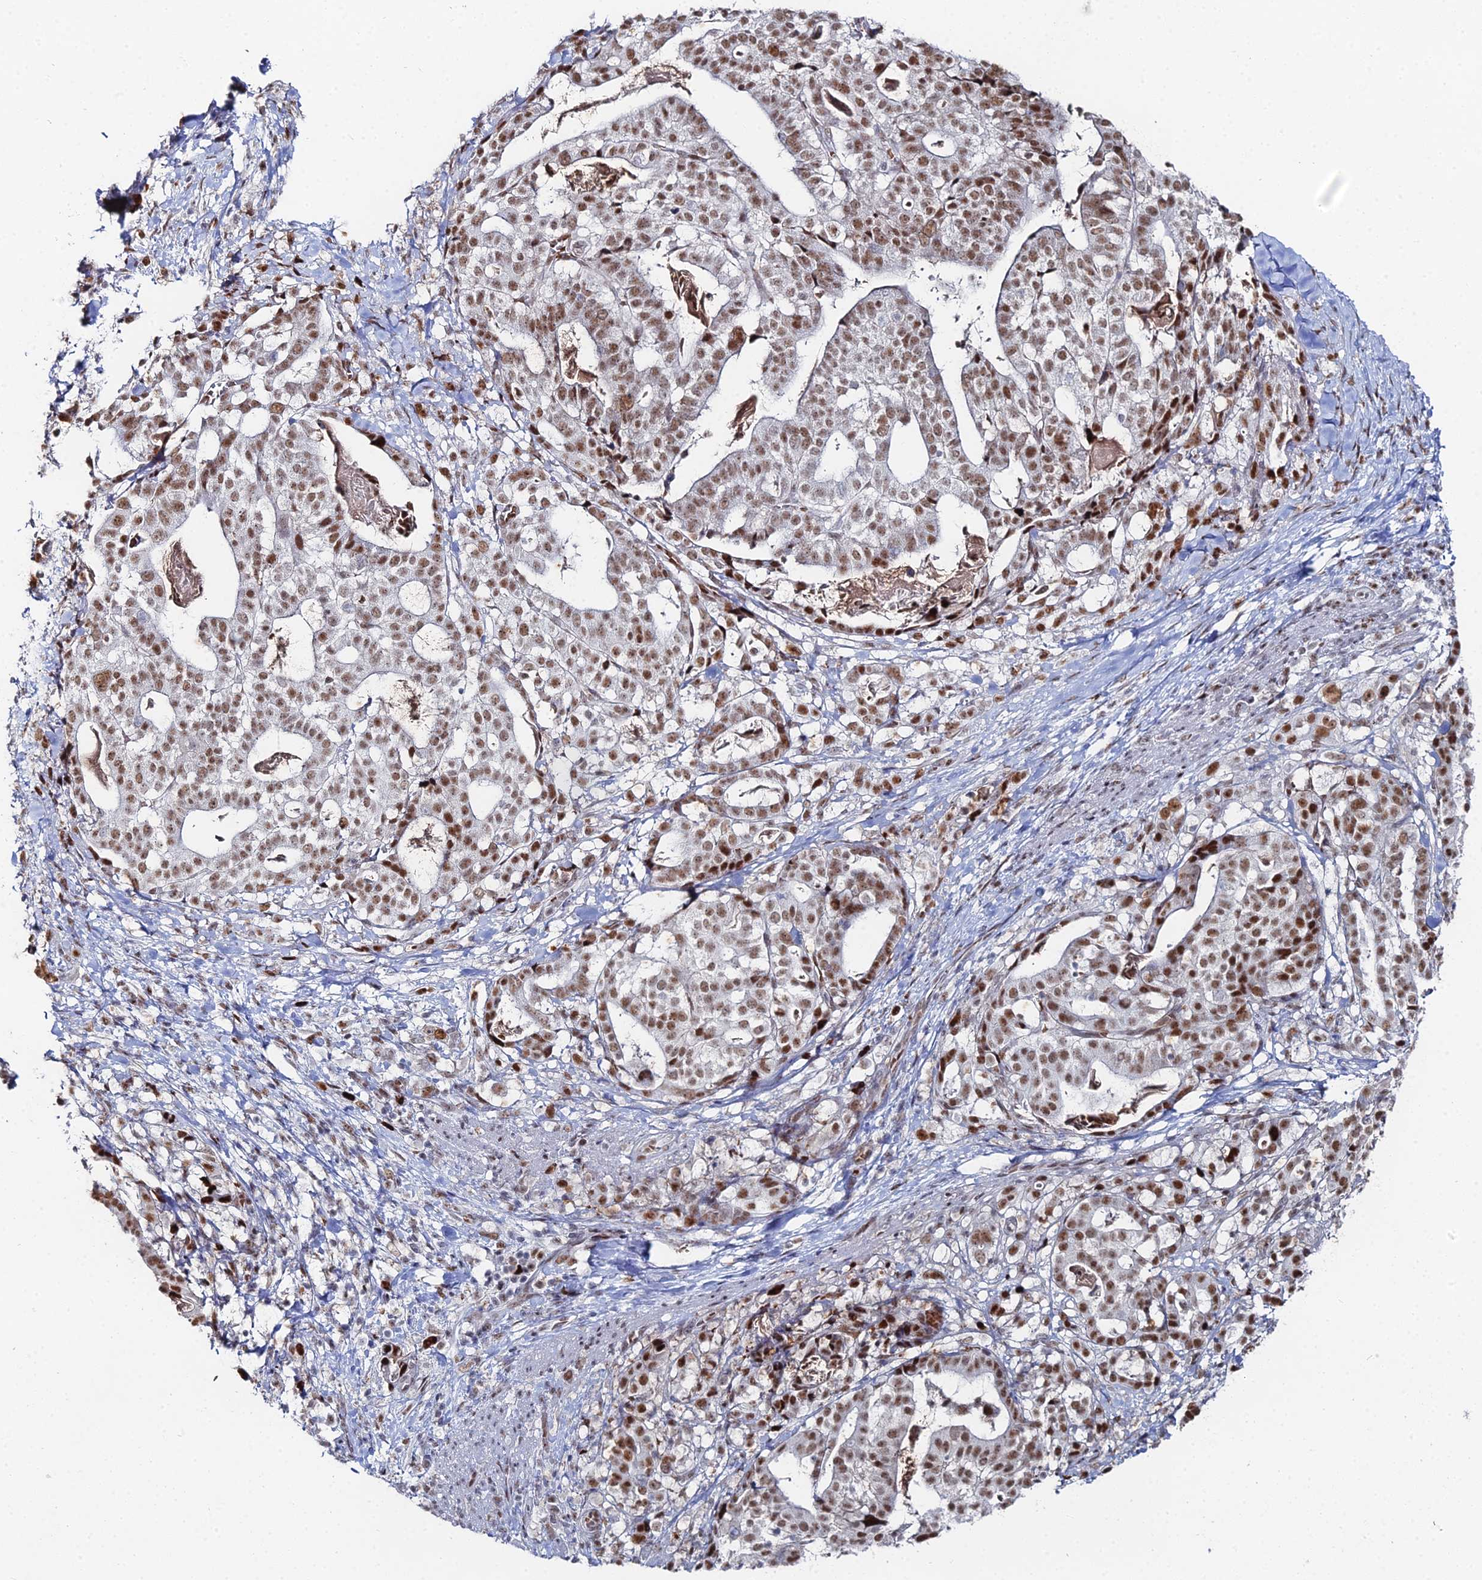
{"staining": {"intensity": "moderate", "quantity": ">75%", "location": "nuclear"}, "tissue": "stomach cancer", "cell_type": "Tumor cells", "image_type": "cancer", "snomed": [{"axis": "morphology", "description": "Adenocarcinoma, NOS"}, {"axis": "topography", "description": "Stomach"}], "caption": "Stomach adenocarcinoma was stained to show a protein in brown. There is medium levels of moderate nuclear expression in about >75% of tumor cells.", "gene": "GSC2", "patient": {"sex": "male", "age": 48}}